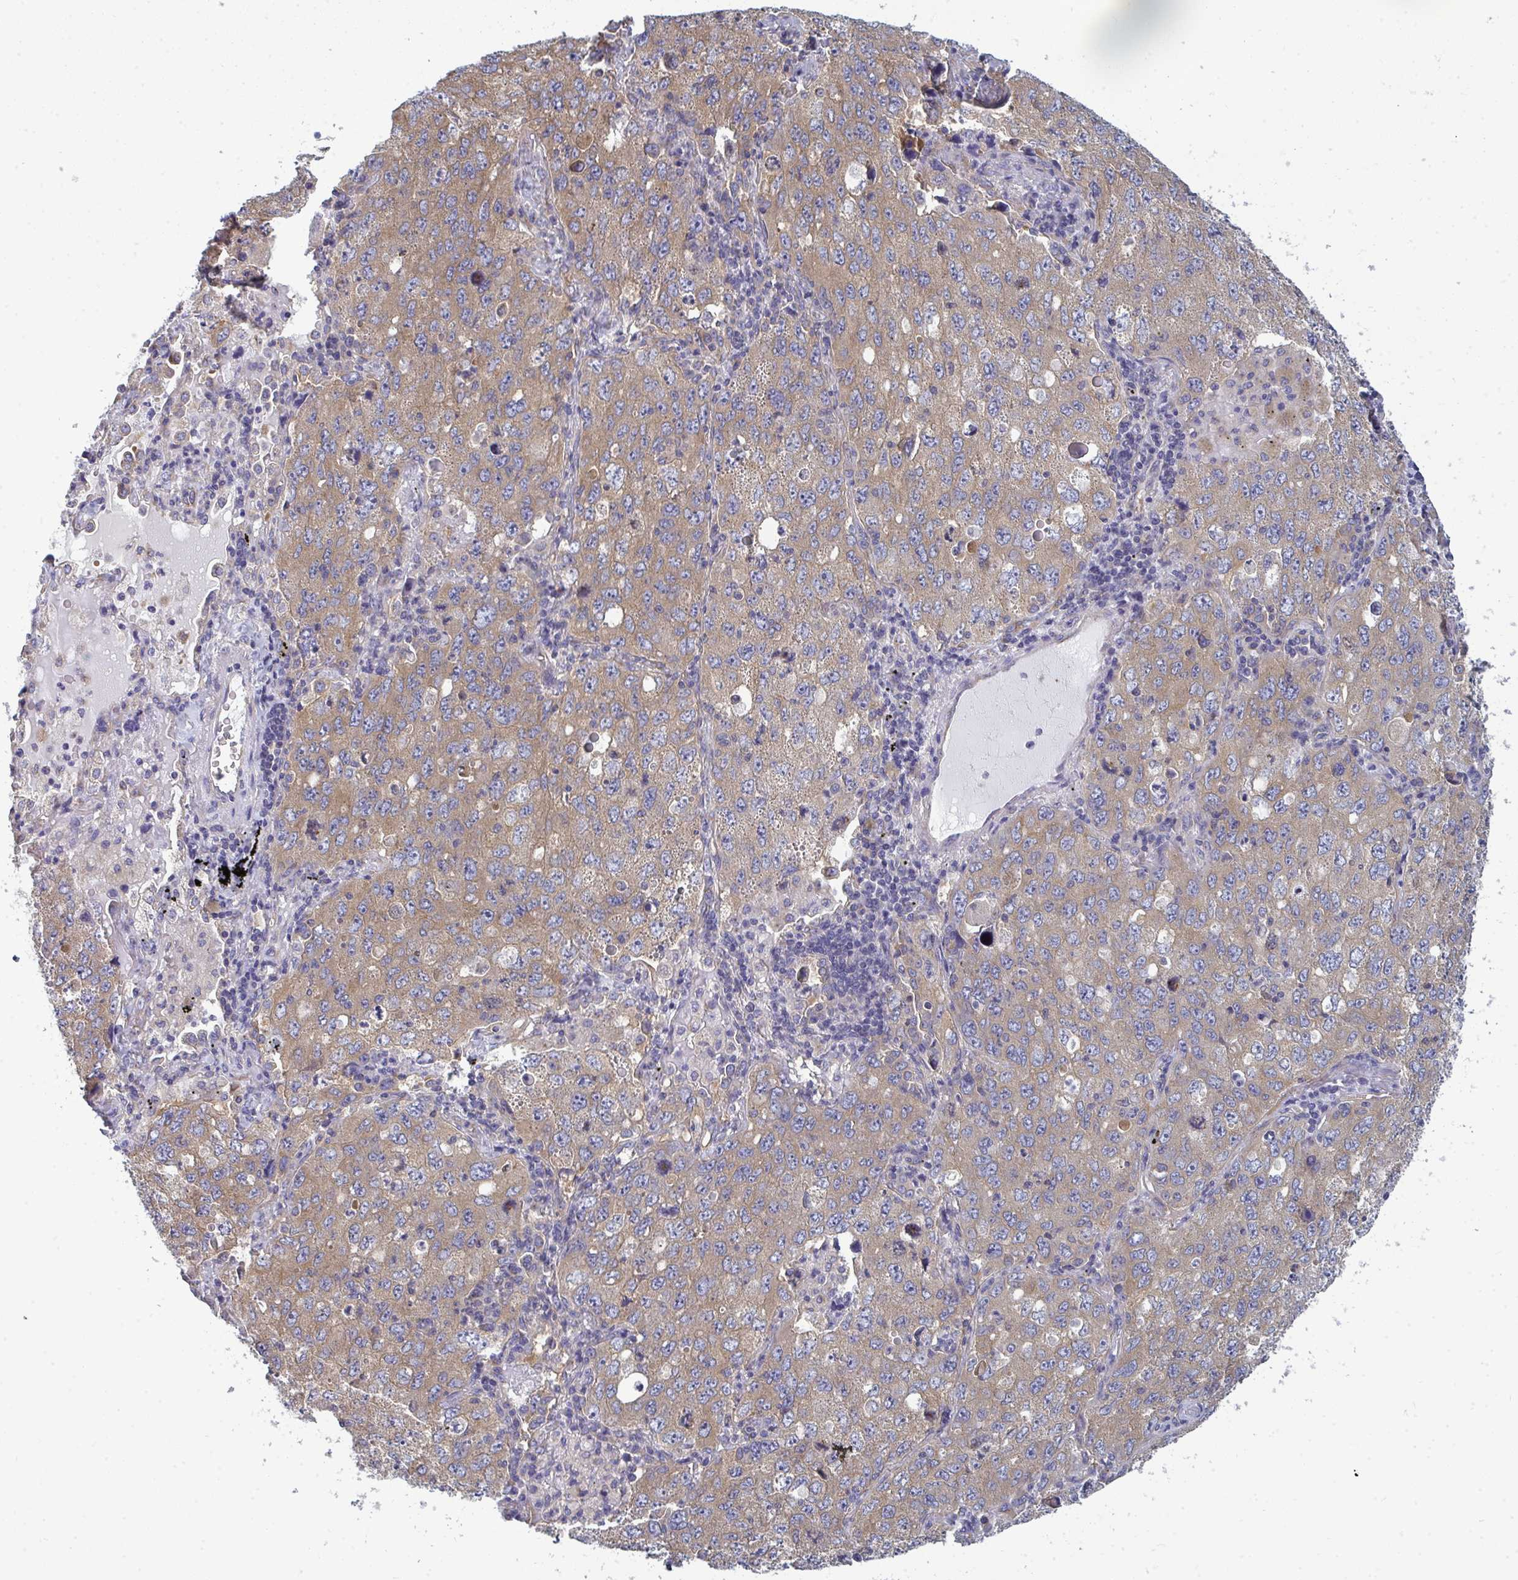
{"staining": {"intensity": "weak", "quantity": ">75%", "location": "cytoplasmic/membranous"}, "tissue": "lung cancer", "cell_type": "Tumor cells", "image_type": "cancer", "snomed": [{"axis": "morphology", "description": "Adenocarcinoma, NOS"}, {"axis": "topography", "description": "Lung"}], "caption": "Tumor cells reveal weak cytoplasmic/membranous expression in approximately >75% of cells in adenocarcinoma (lung).", "gene": "DYNC1I2", "patient": {"sex": "female", "age": 57}}